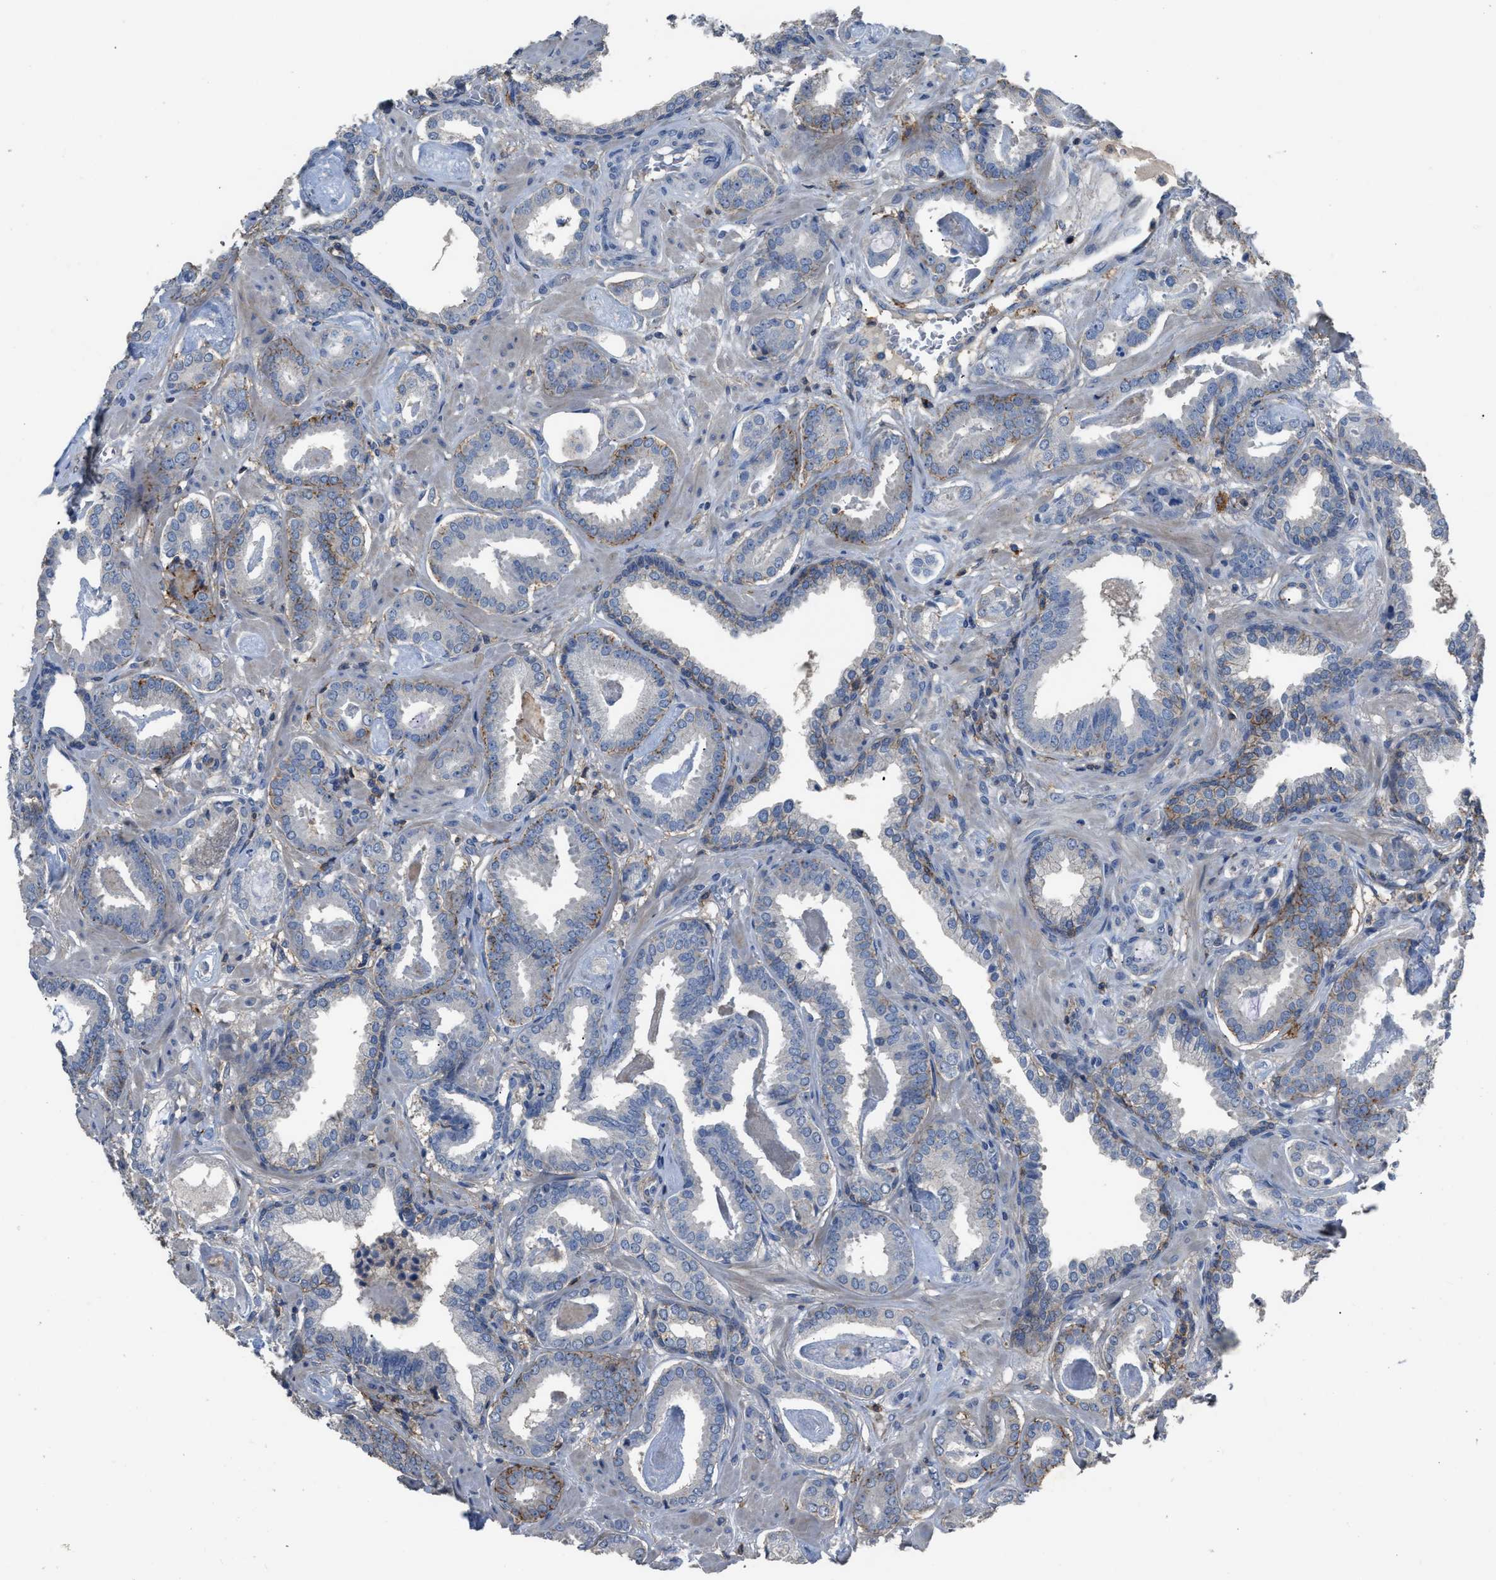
{"staining": {"intensity": "negative", "quantity": "none", "location": "none"}, "tissue": "prostate cancer", "cell_type": "Tumor cells", "image_type": "cancer", "snomed": [{"axis": "morphology", "description": "Adenocarcinoma, Low grade"}, {"axis": "topography", "description": "Prostate"}], "caption": "Immunohistochemical staining of human prostate cancer reveals no significant positivity in tumor cells.", "gene": "OR51E1", "patient": {"sex": "male", "age": 53}}